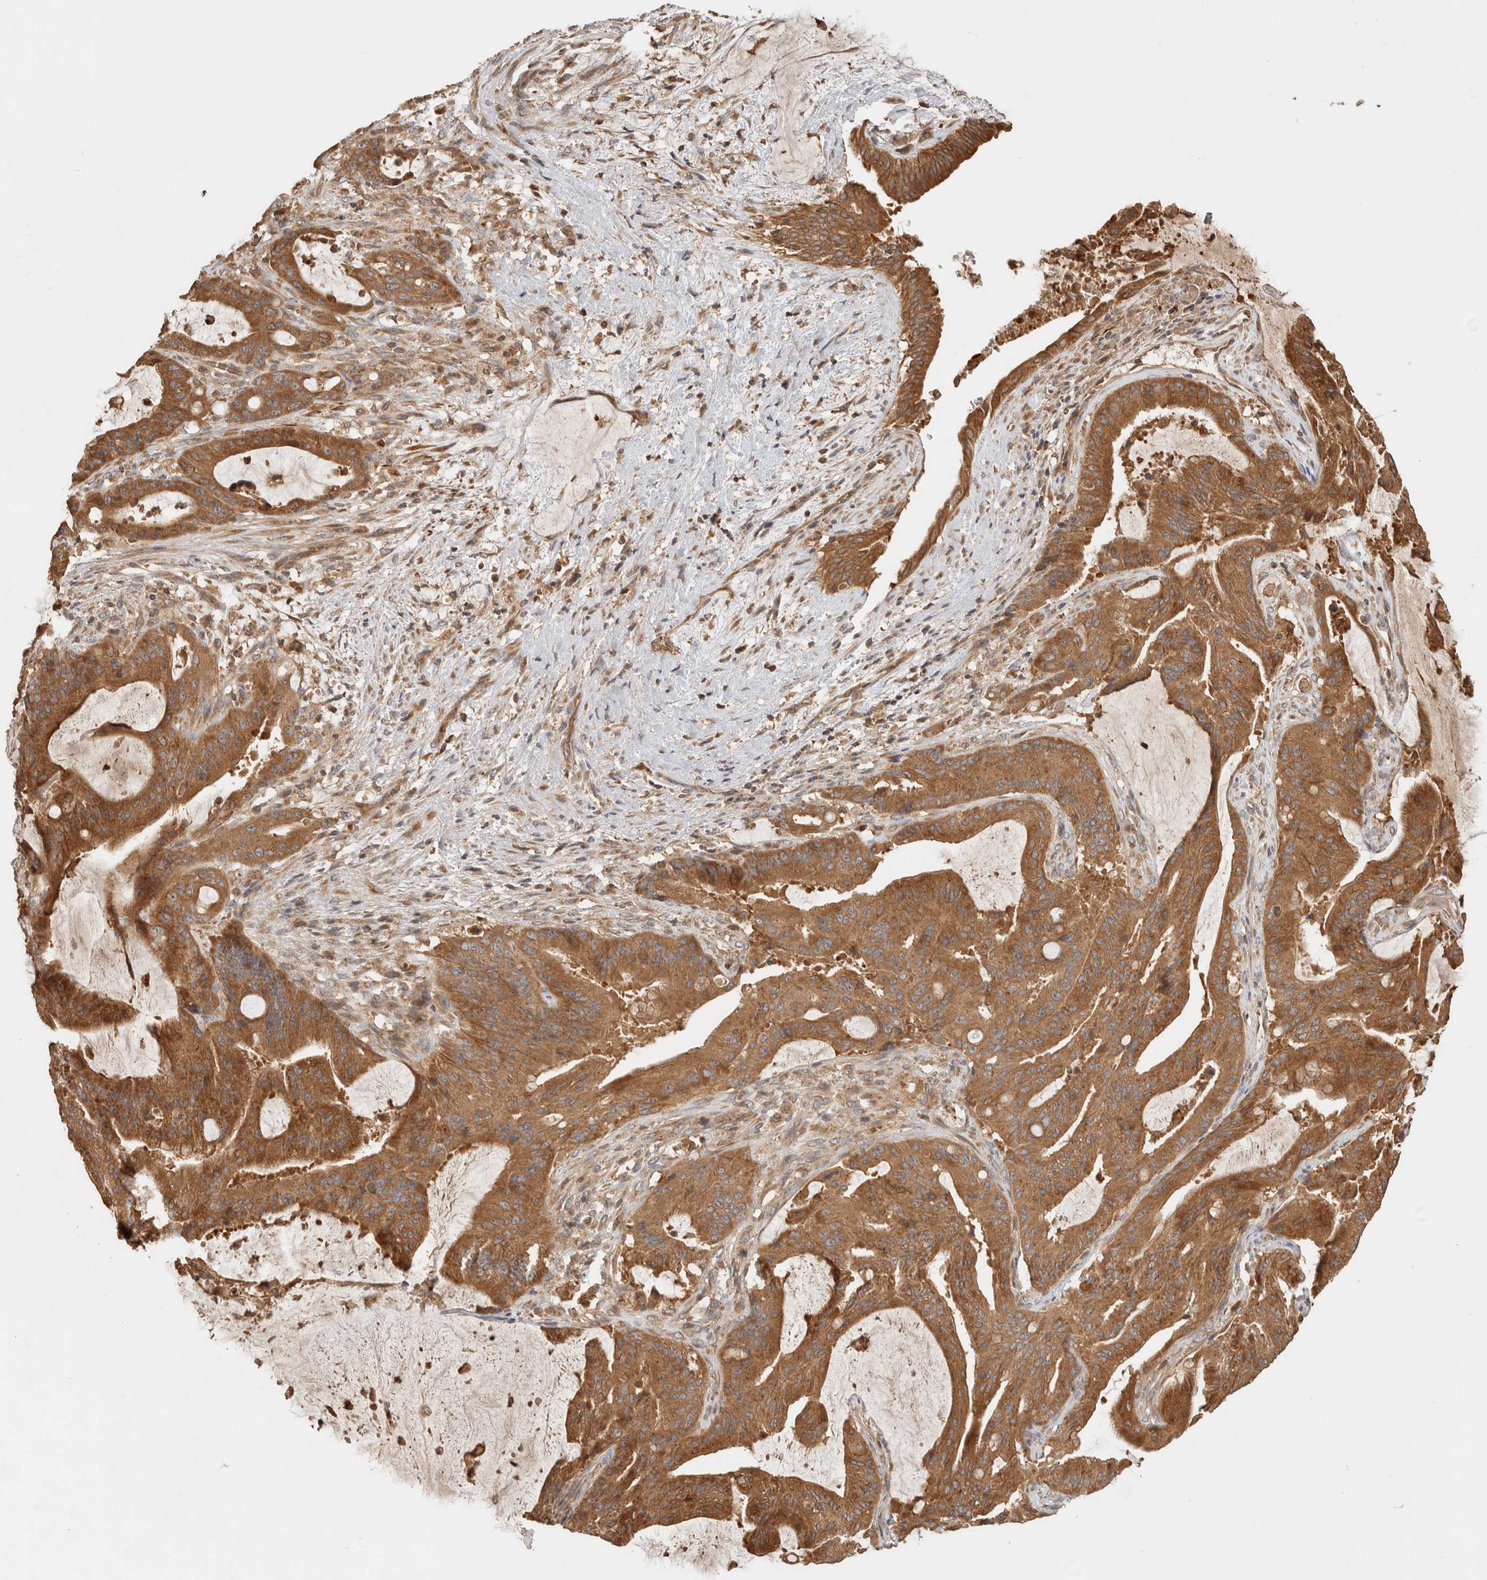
{"staining": {"intensity": "moderate", "quantity": ">75%", "location": "cytoplasmic/membranous"}, "tissue": "liver cancer", "cell_type": "Tumor cells", "image_type": "cancer", "snomed": [{"axis": "morphology", "description": "Normal tissue, NOS"}, {"axis": "morphology", "description": "Cholangiocarcinoma"}, {"axis": "topography", "description": "Liver"}, {"axis": "topography", "description": "Peripheral nerve tissue"}], "caption": "Immunohistochemistry histopathology image of liver cholangiocarcinoma stained for a protein (brown), which demonstrates medium levels of moderate cytoplasmic/membranous staining in approximately >75% of tumor cells.", "gene": "TTI2", "patient": {"sex": "female", "age": 73}}